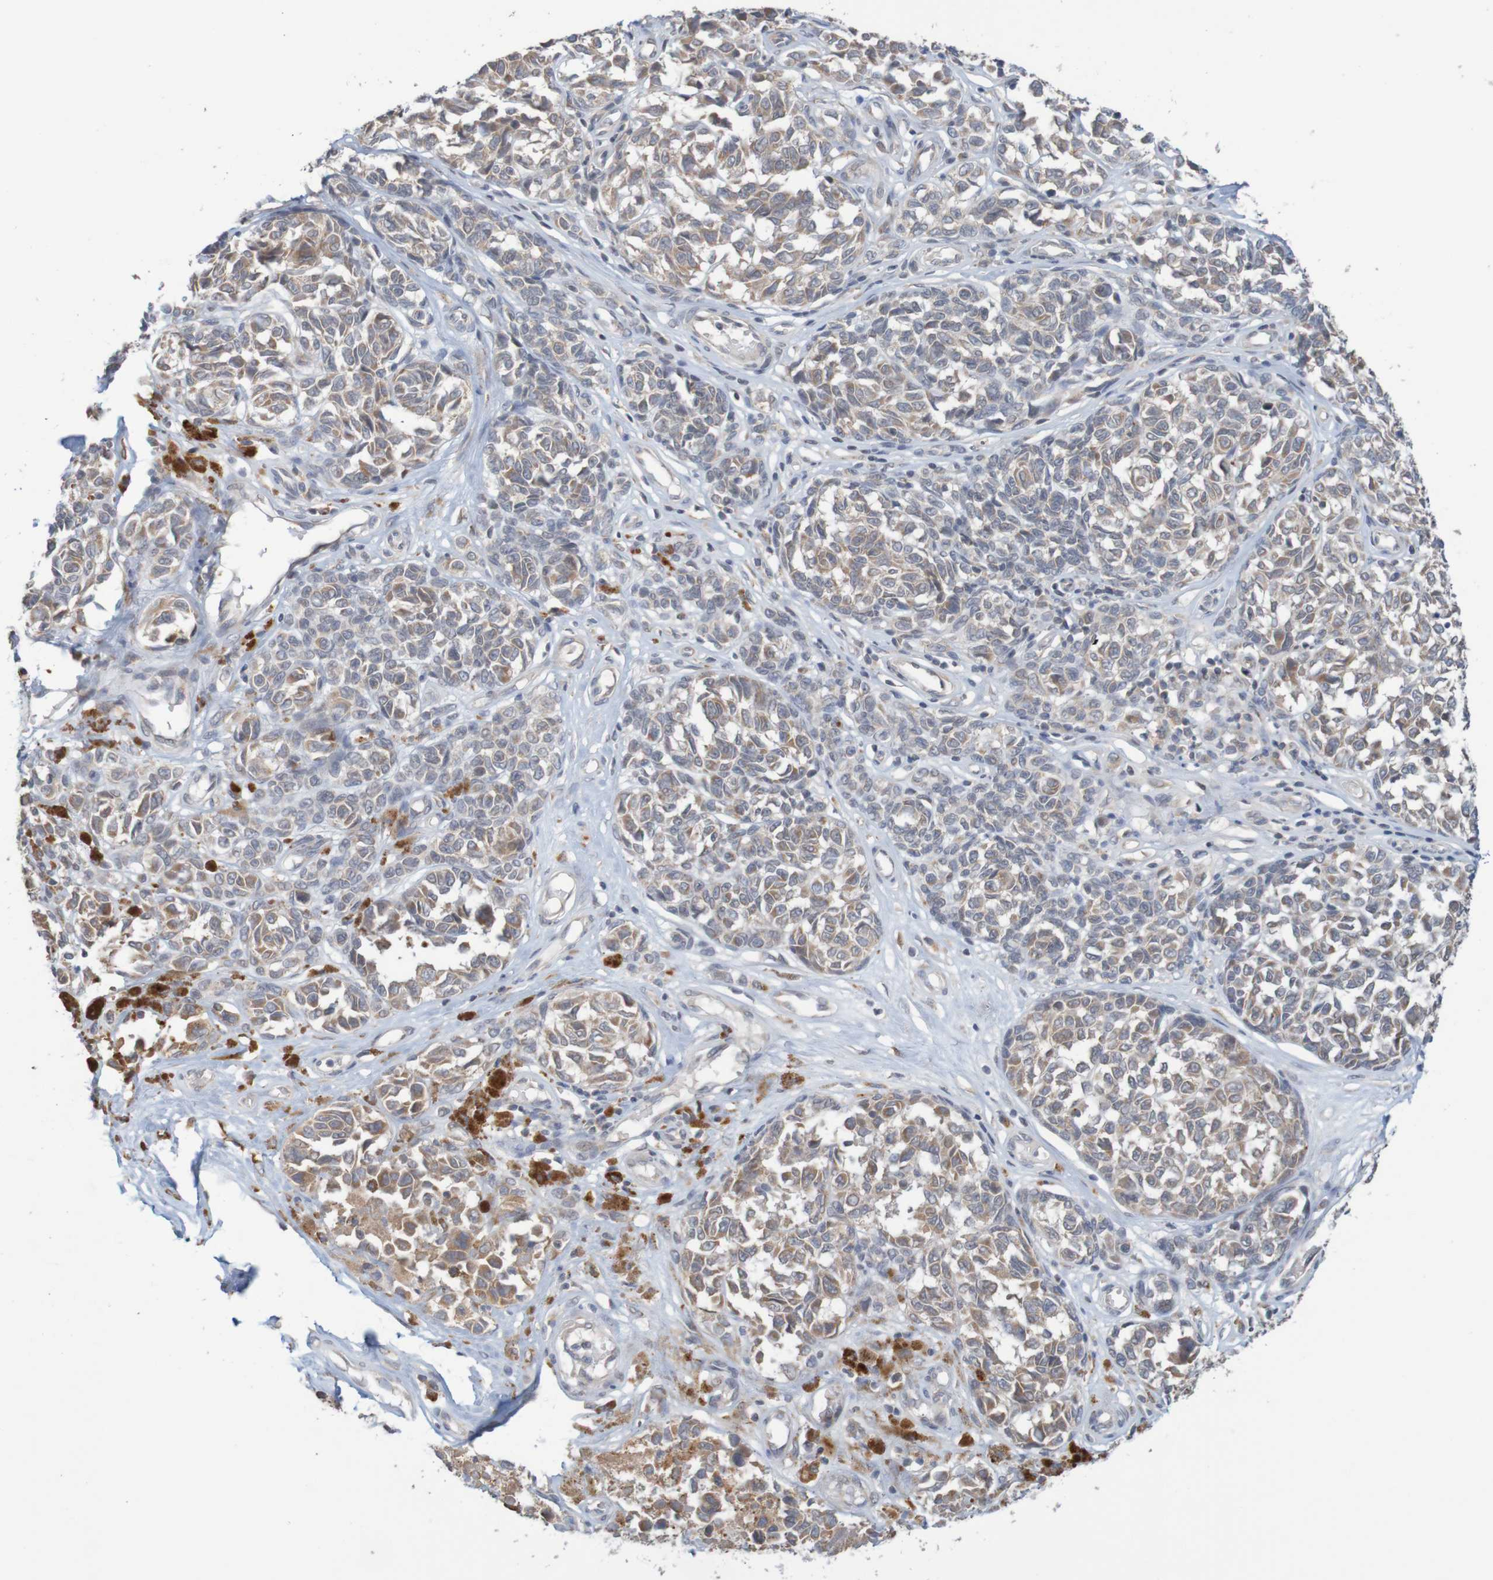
{"staining": {"intensity": "weak", "quantity": ">75%", "location": "cytoplasmic/membranous"}, "tissue": "melanoma", "cell_type": "Tumor cells", "image_type": "cancer", "snomed": [{"axis": "morphology", "description": "Malignant melanoma, NOS"}, {"axis": "topography", "description": "Skin"}], "caption": "This photomicrograph shows melanoma stained with immunohistochemistry to label a protein in brown. The cytoplasmic/membranous of tumor cells show weak positivity for the protein. Nuclei are counter-stained blue.", "gene": "ANKK1", "patient": {"sex": "female", "age": 64}}